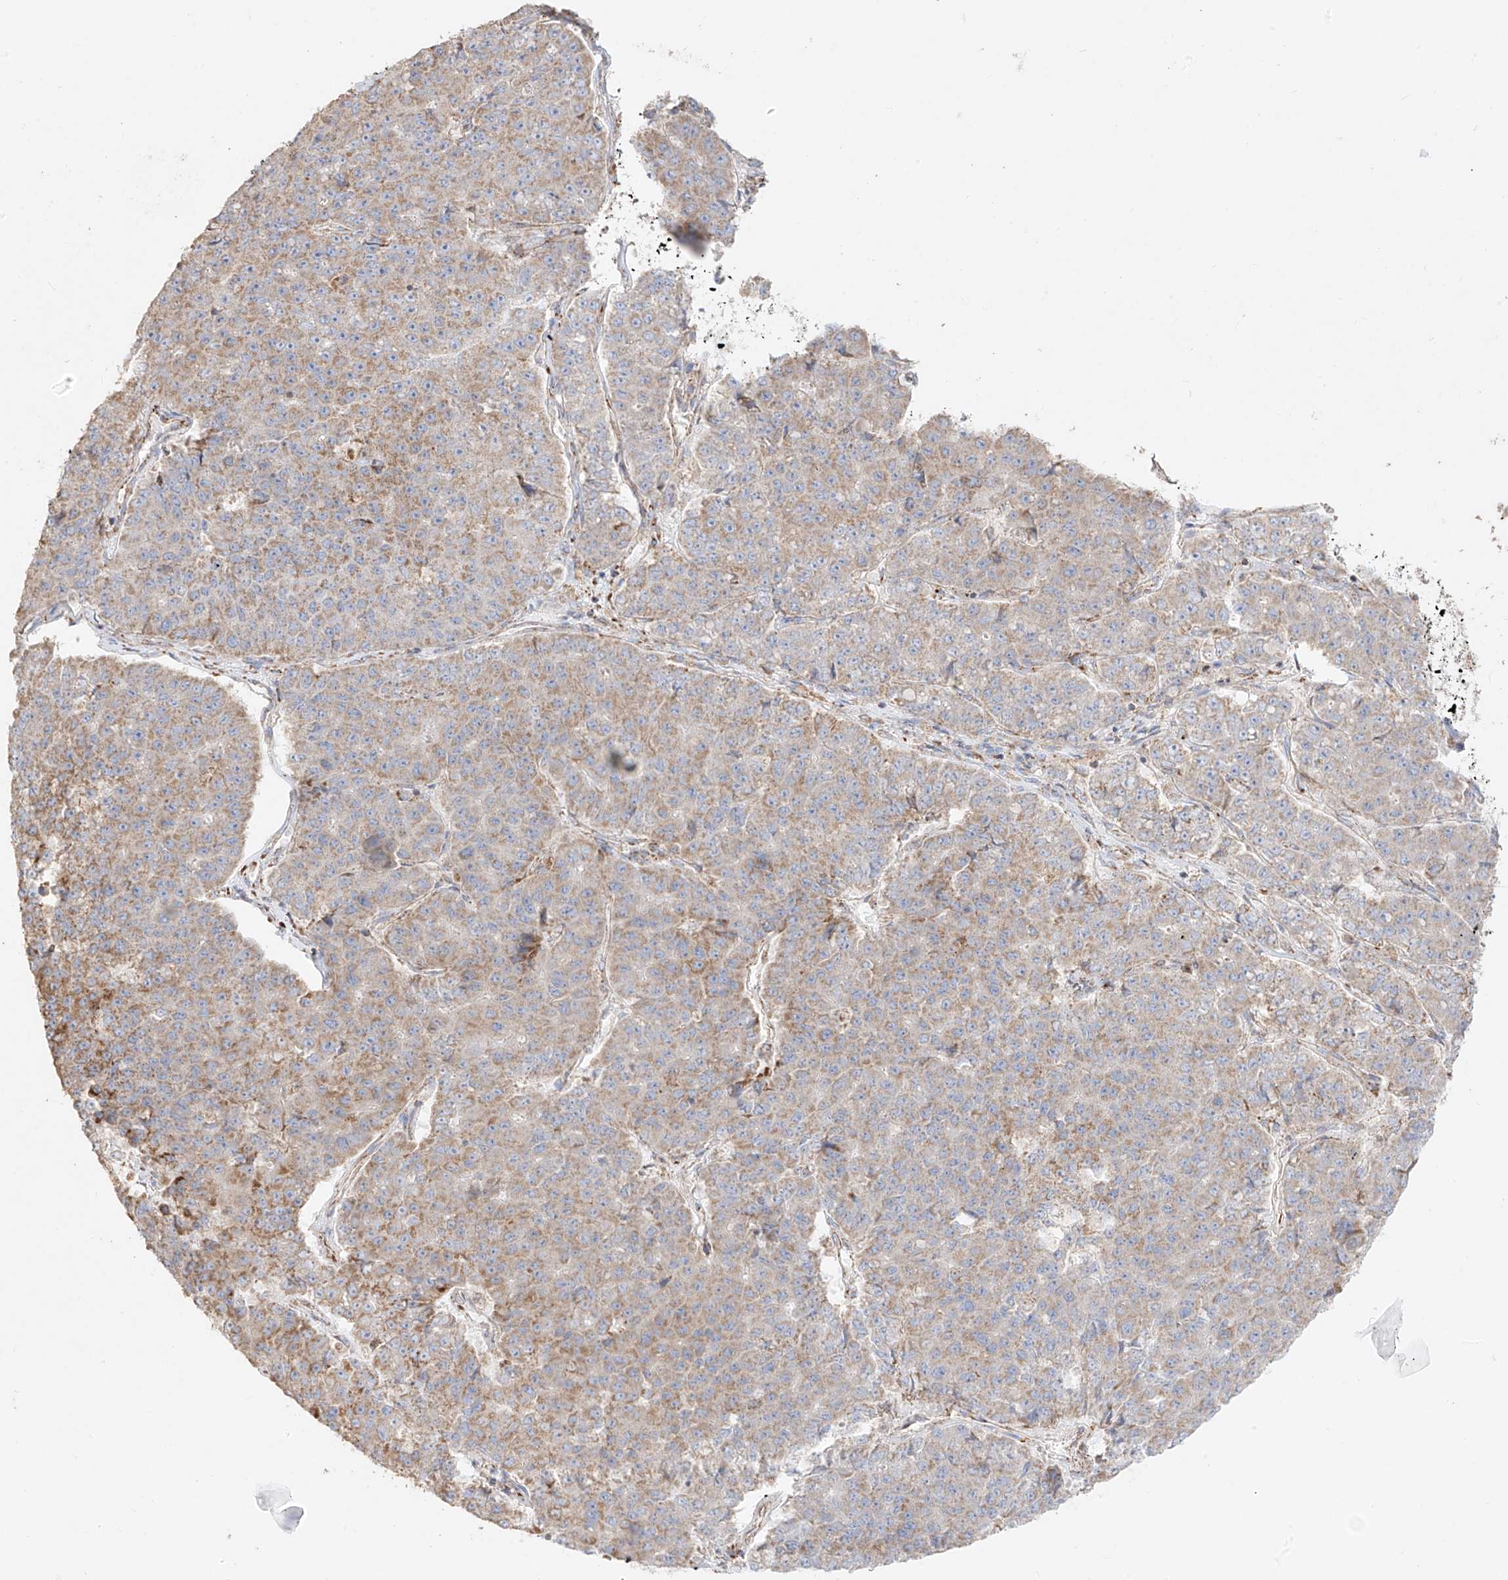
{"staining": {"intensity": "moderate", "quantity": "25%-75%", "location": "cytoplasmic/membranous"}, "tissue": "pancreatic cancer", "cell_type": "Tumor cells", "image_type": "cancer", "snomed": [{"axis": "morphology", "description": "Adenocarcinoma, NOS"}, {"axis": "topography", "description": "Pancreas"}], "caption": "IHC of human pancreatic cancer shows medium levels of moderate cytoplasmic/membranous positivity in about 25%-75% of tumor cells. (Brightfield microscopy of DAB IHC at high magnification).", "gene": "COLGALT2", "patient": {"sex": "male", "age": 50}}